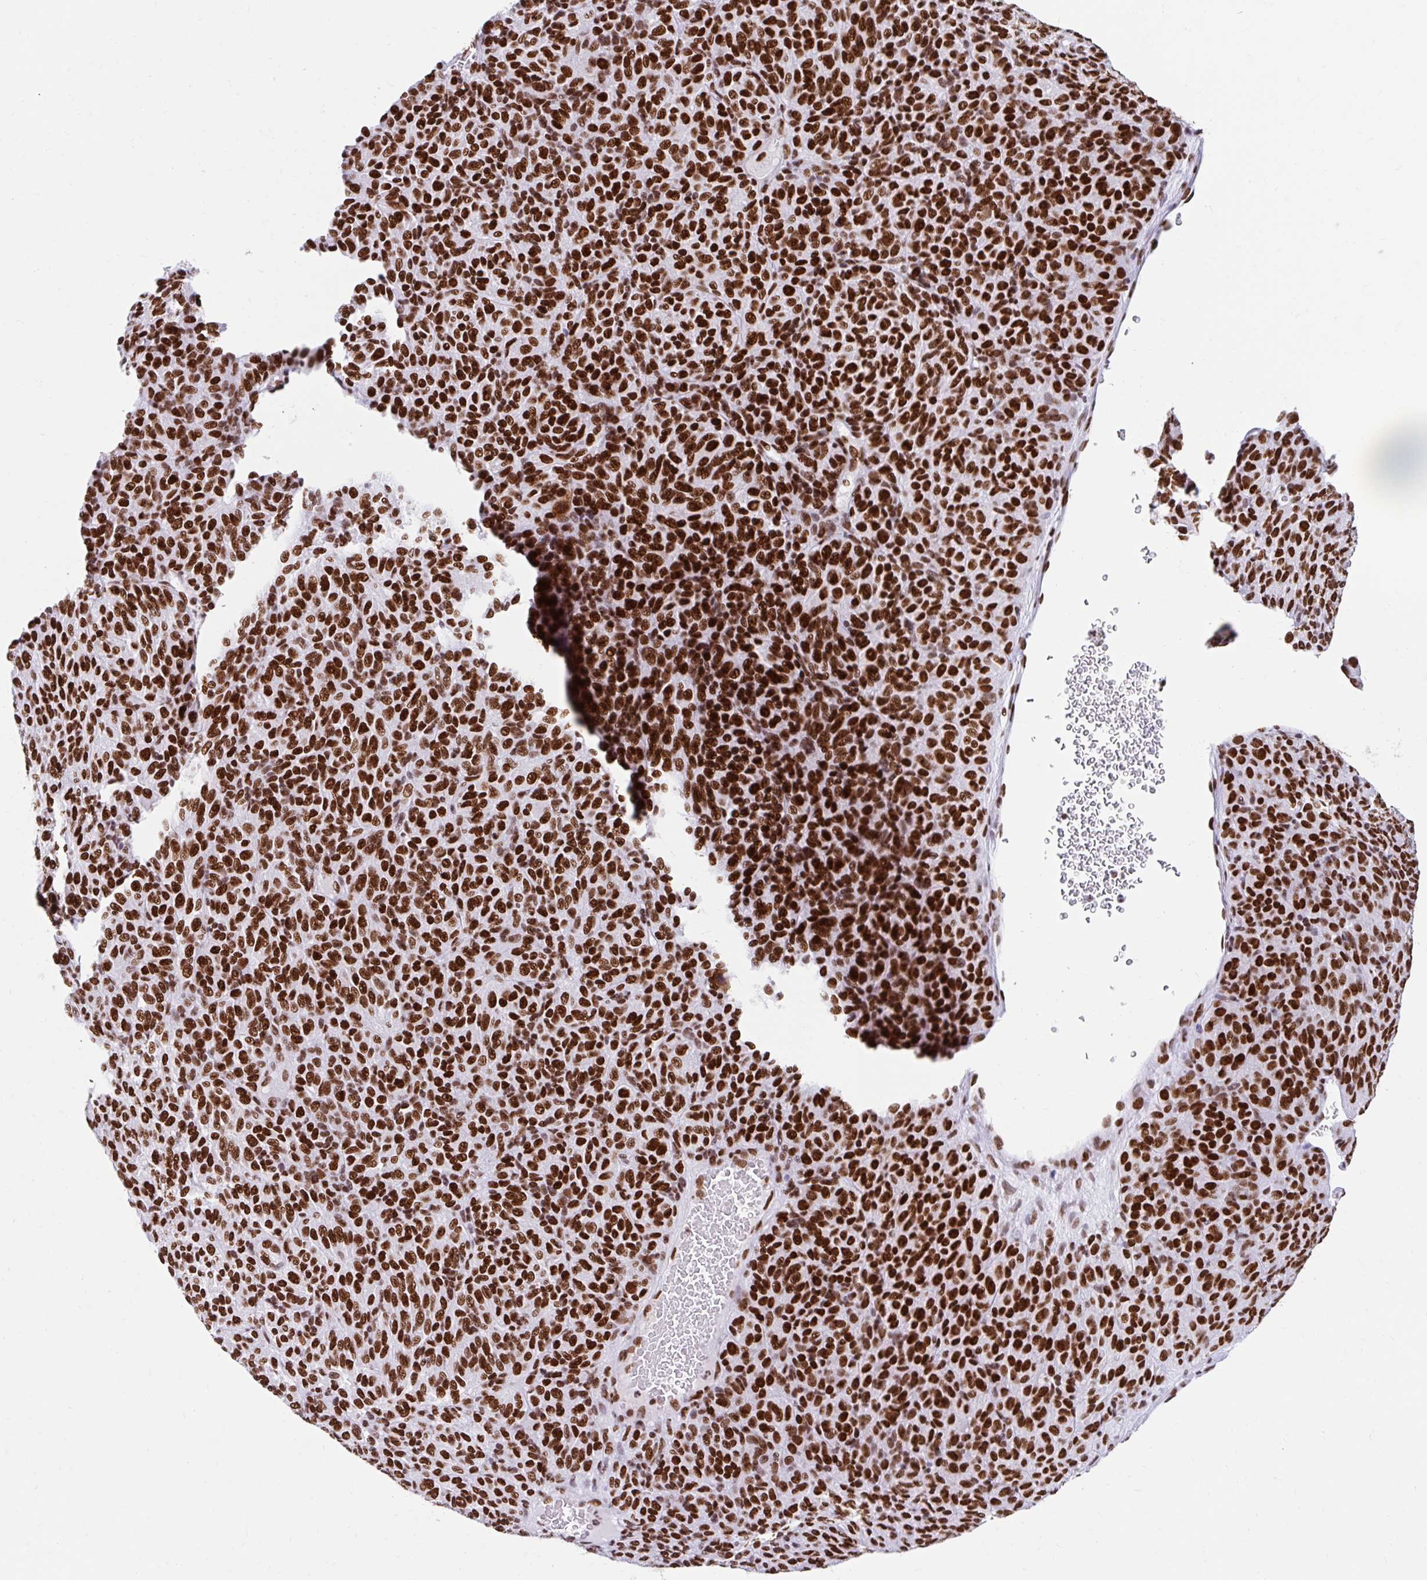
{"staining": {"intensity": "strong", "quantity": ">75%", "location": "nuclear"}, "tissue": "melanoma", "cell_type": "Tumor cells", "image_type": "cancer", "snomed": [{"axis": "morphology", "description": "Malignant melanoma, Metastatic site"}, {"axis": "topography", "description": "Brain"}], "caption": "Immunohistochemistry (IHC) (DAB (3,3'-diaminobenzidine)) staining of human melanoma shows strong nuclear protein staining in approximately >75% of tumor cells.", "gene": "KHDRBS1", "patient": {"sex": "female", "age": 56}}